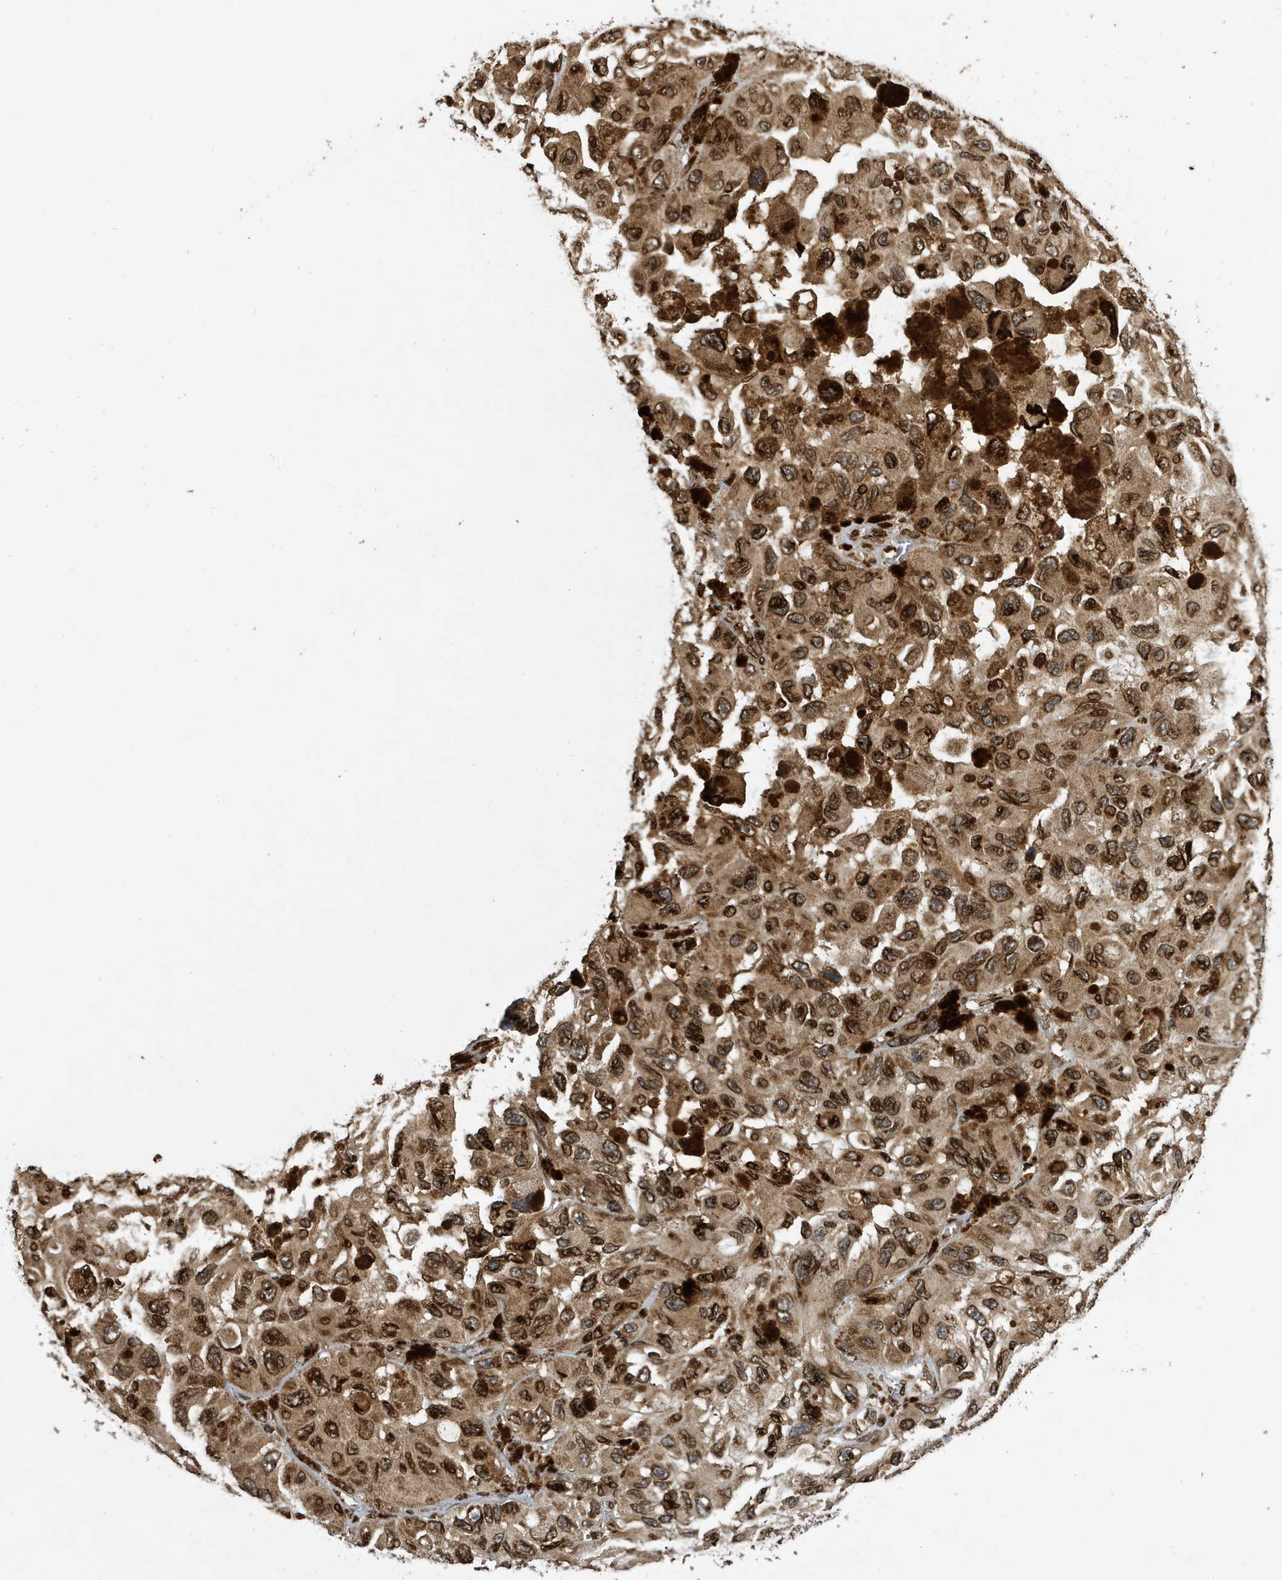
{"staining": {"intensity": "moderate", "quantity": ">75%", "location": "cytoplasmic/membranous,nuclear"}, "tissue": "melanoma", "cell_type": "Tumor cells", "image_type": "cancer", "snomed": [{"axis": "morphology", "description": "Malignant melanoma, NOS"}, {"axis": "topography", "description": "Skin"}], "caption": "DAB (3,3'-diaminobenzidine) immunohistochemical staining of human malignant melanoma reveals moderate cytoplasmic/membranous and nuclear protein positivity in about >75% of tumor cells.", "gene": "DUSP18", "patient": {"sex": "female", "age": 73}}